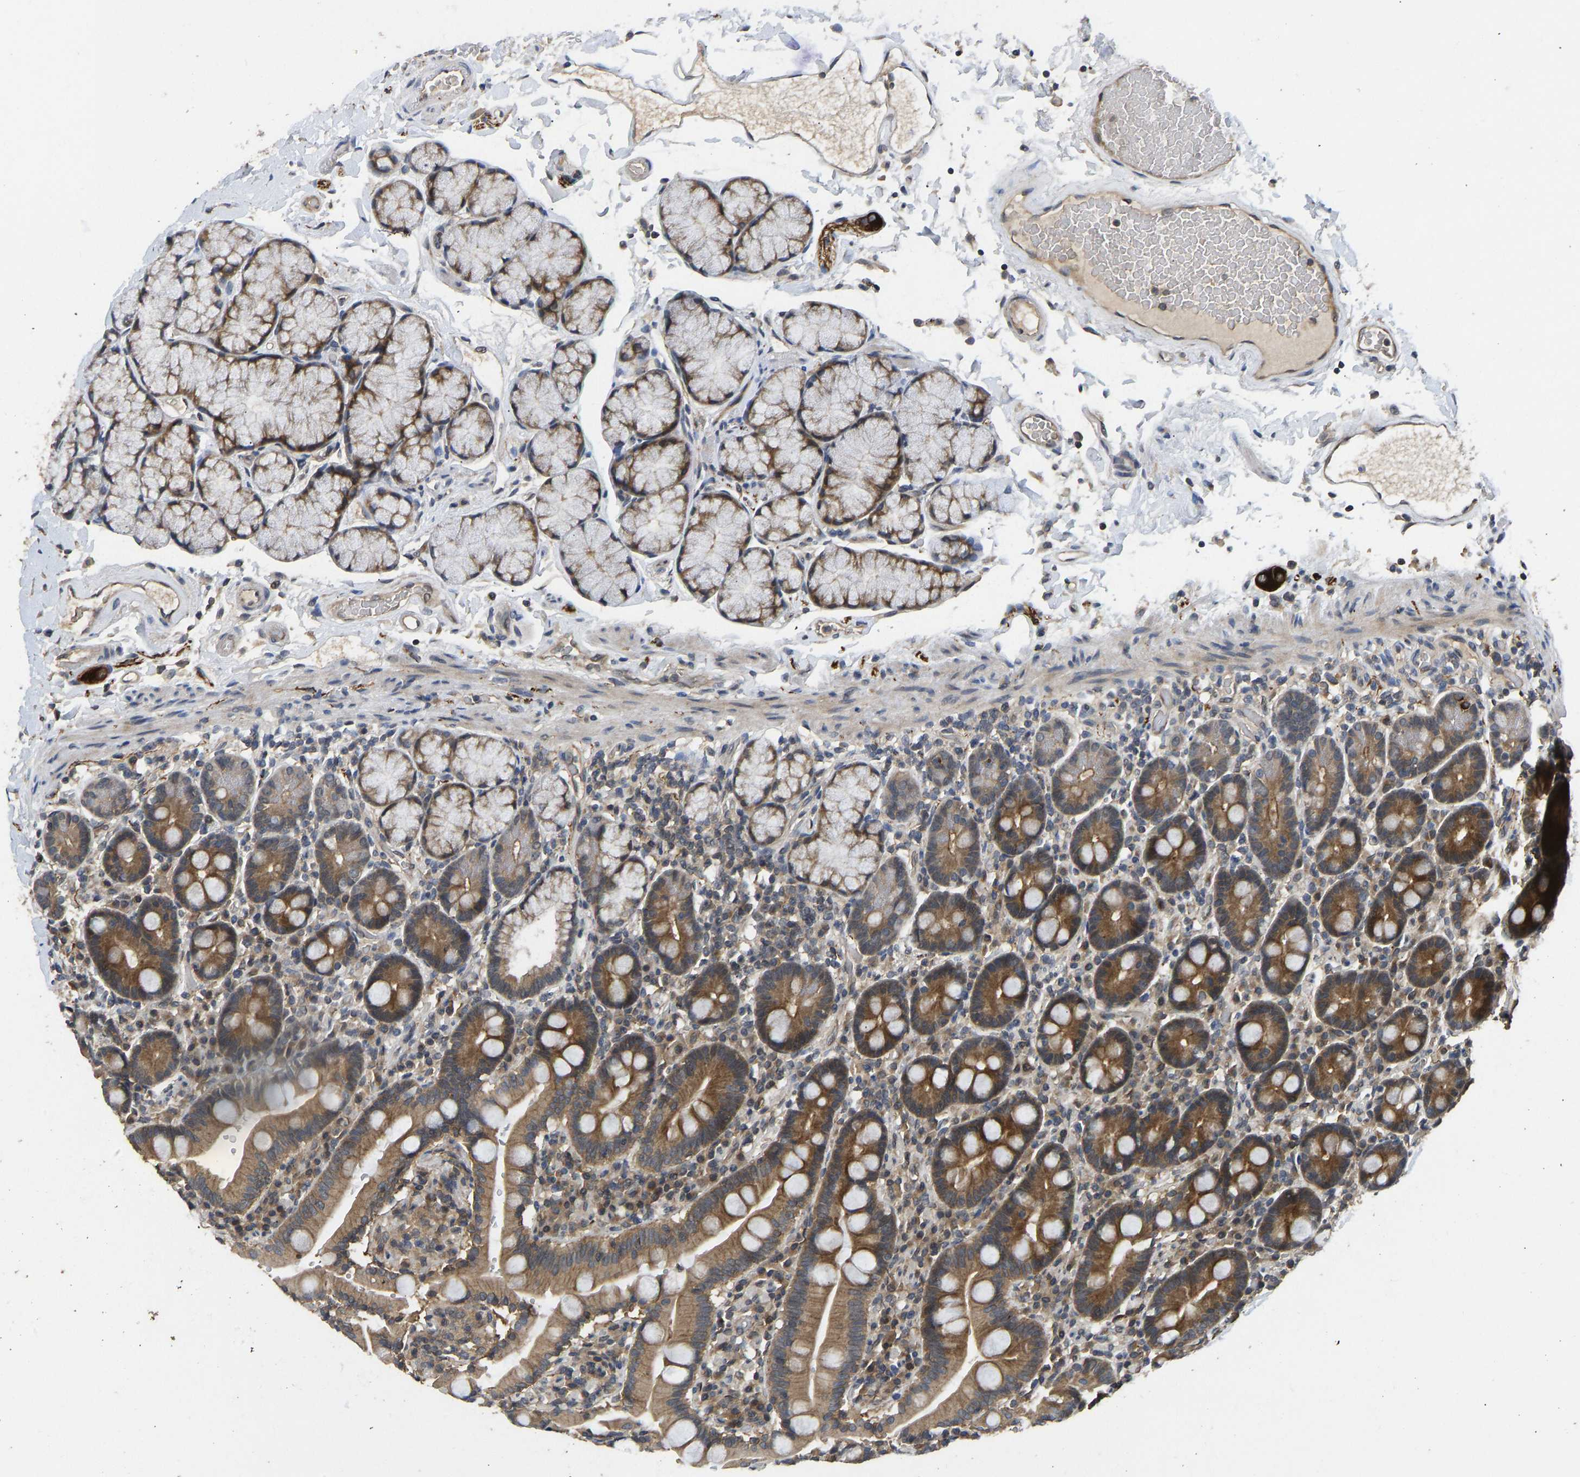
{"staining": {"intensity": "strong", "quantity": ">75%", "location": "cytoplasmic/membranous"}, "tissue": "duodenum", "cell_type": "Glandular cells", "image_type": "normal", "snomed": [{"axis": "morphology", "description": "Normal tissue, NOS"}, {"axis": "topography", "description": "Small intestine, NOS"}], "caption": "Strong cytoplasmic/membranous protein positivity is seen in about >75% of glandular cells in duodenum. (Brightfield microscopy of DAB IHC at high magnification).", "gene": "NDRG3", "patient": {"sex": "female", "age": 71}}